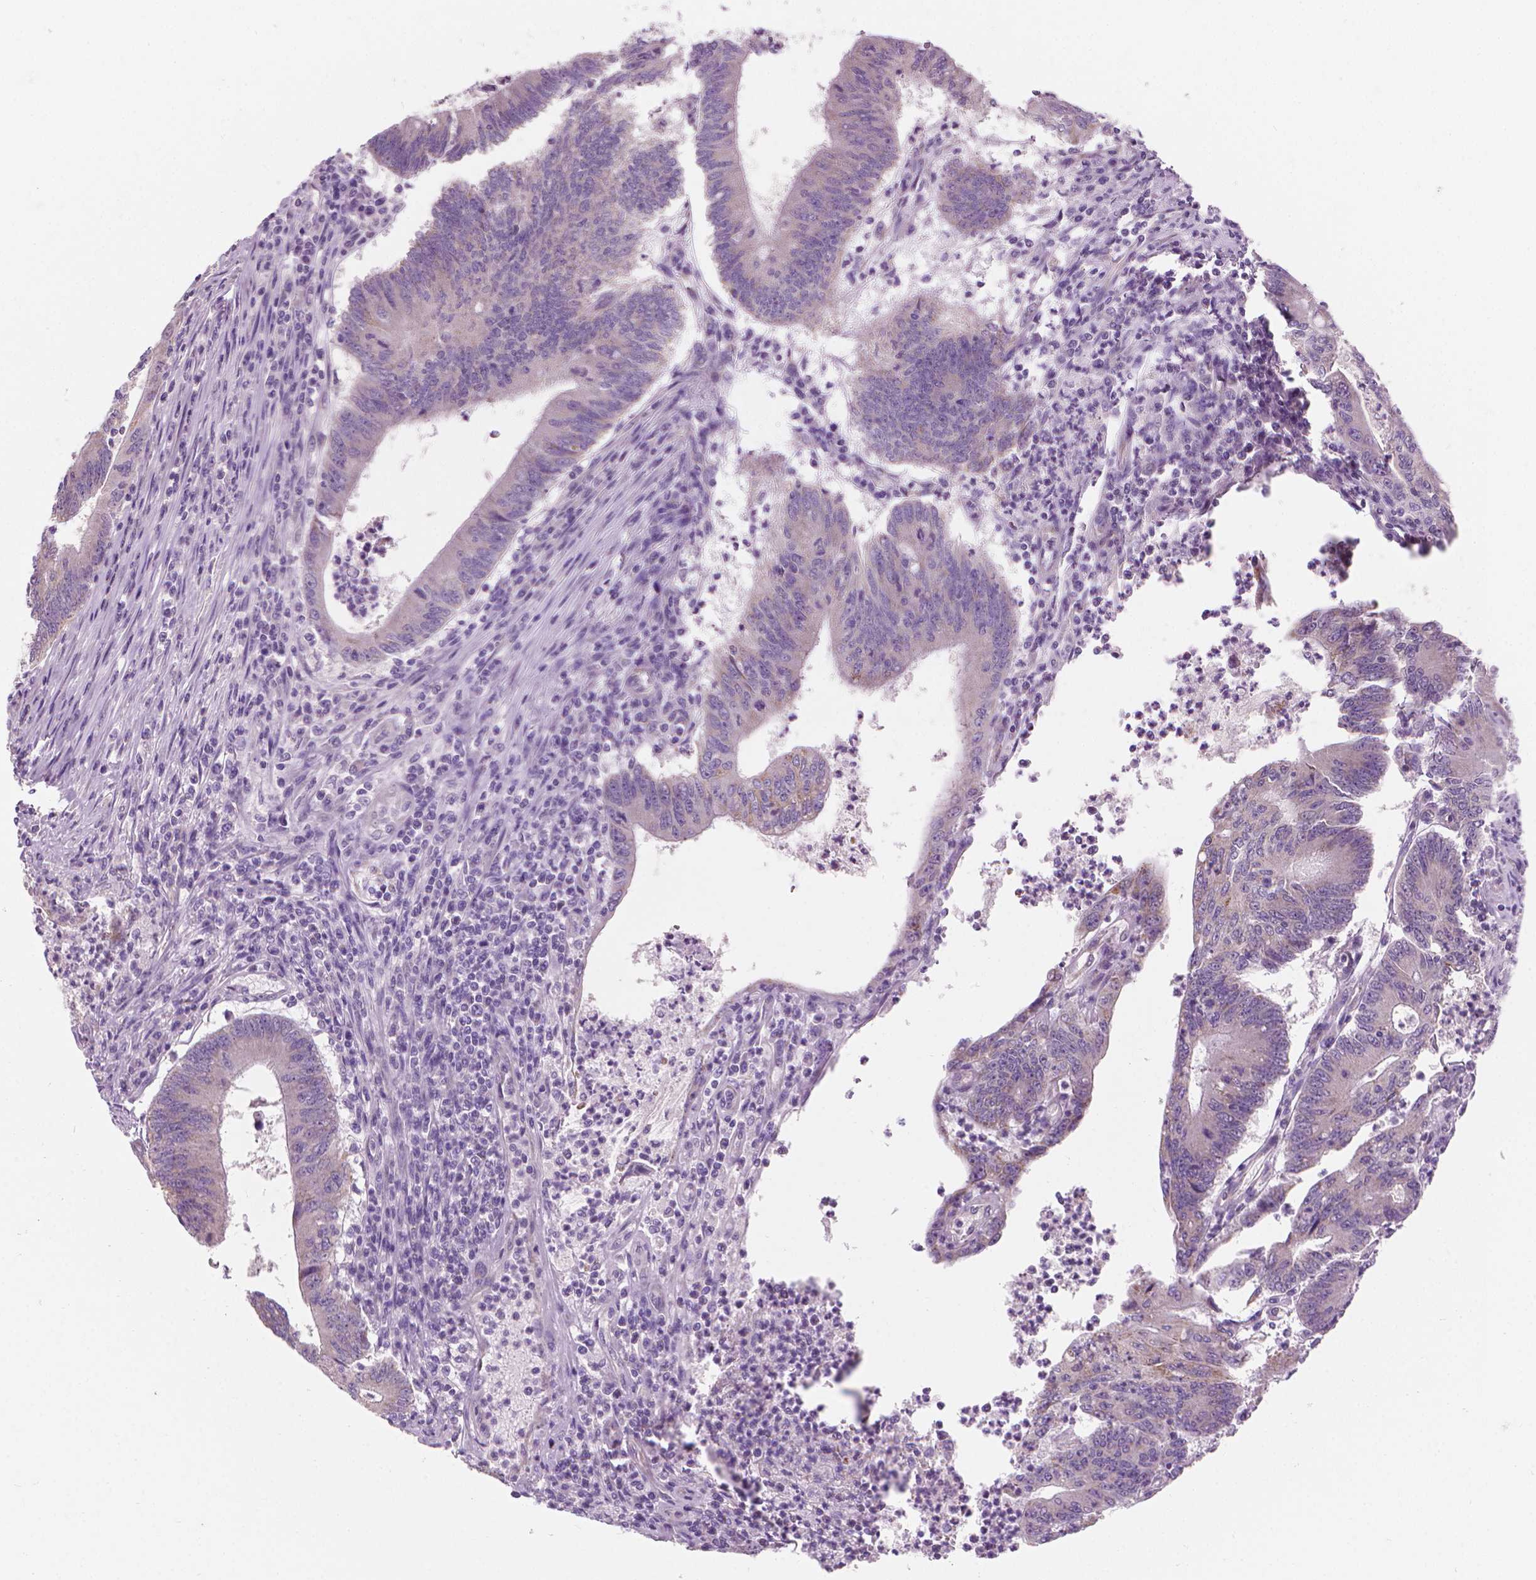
{"staining": {"intensity": "negative", "quantity": "none", "location": "none"}, "tissue": "colorectal cancer", "cell_type": "Tumor cells", "image_type": "cancer", "snomed": [{"axis": "morphology", "description": "Adenocarcinoma, NOS"}, {"axis": "topography", "description": "Colon"}], "caption": "Colorectal cancer (adenocarcinoma) was stained to show a protein in brown. There is no significant staining in tumor cells.", "gene": "CFAP126", "patient": {"sex": "female", "age": 70}}